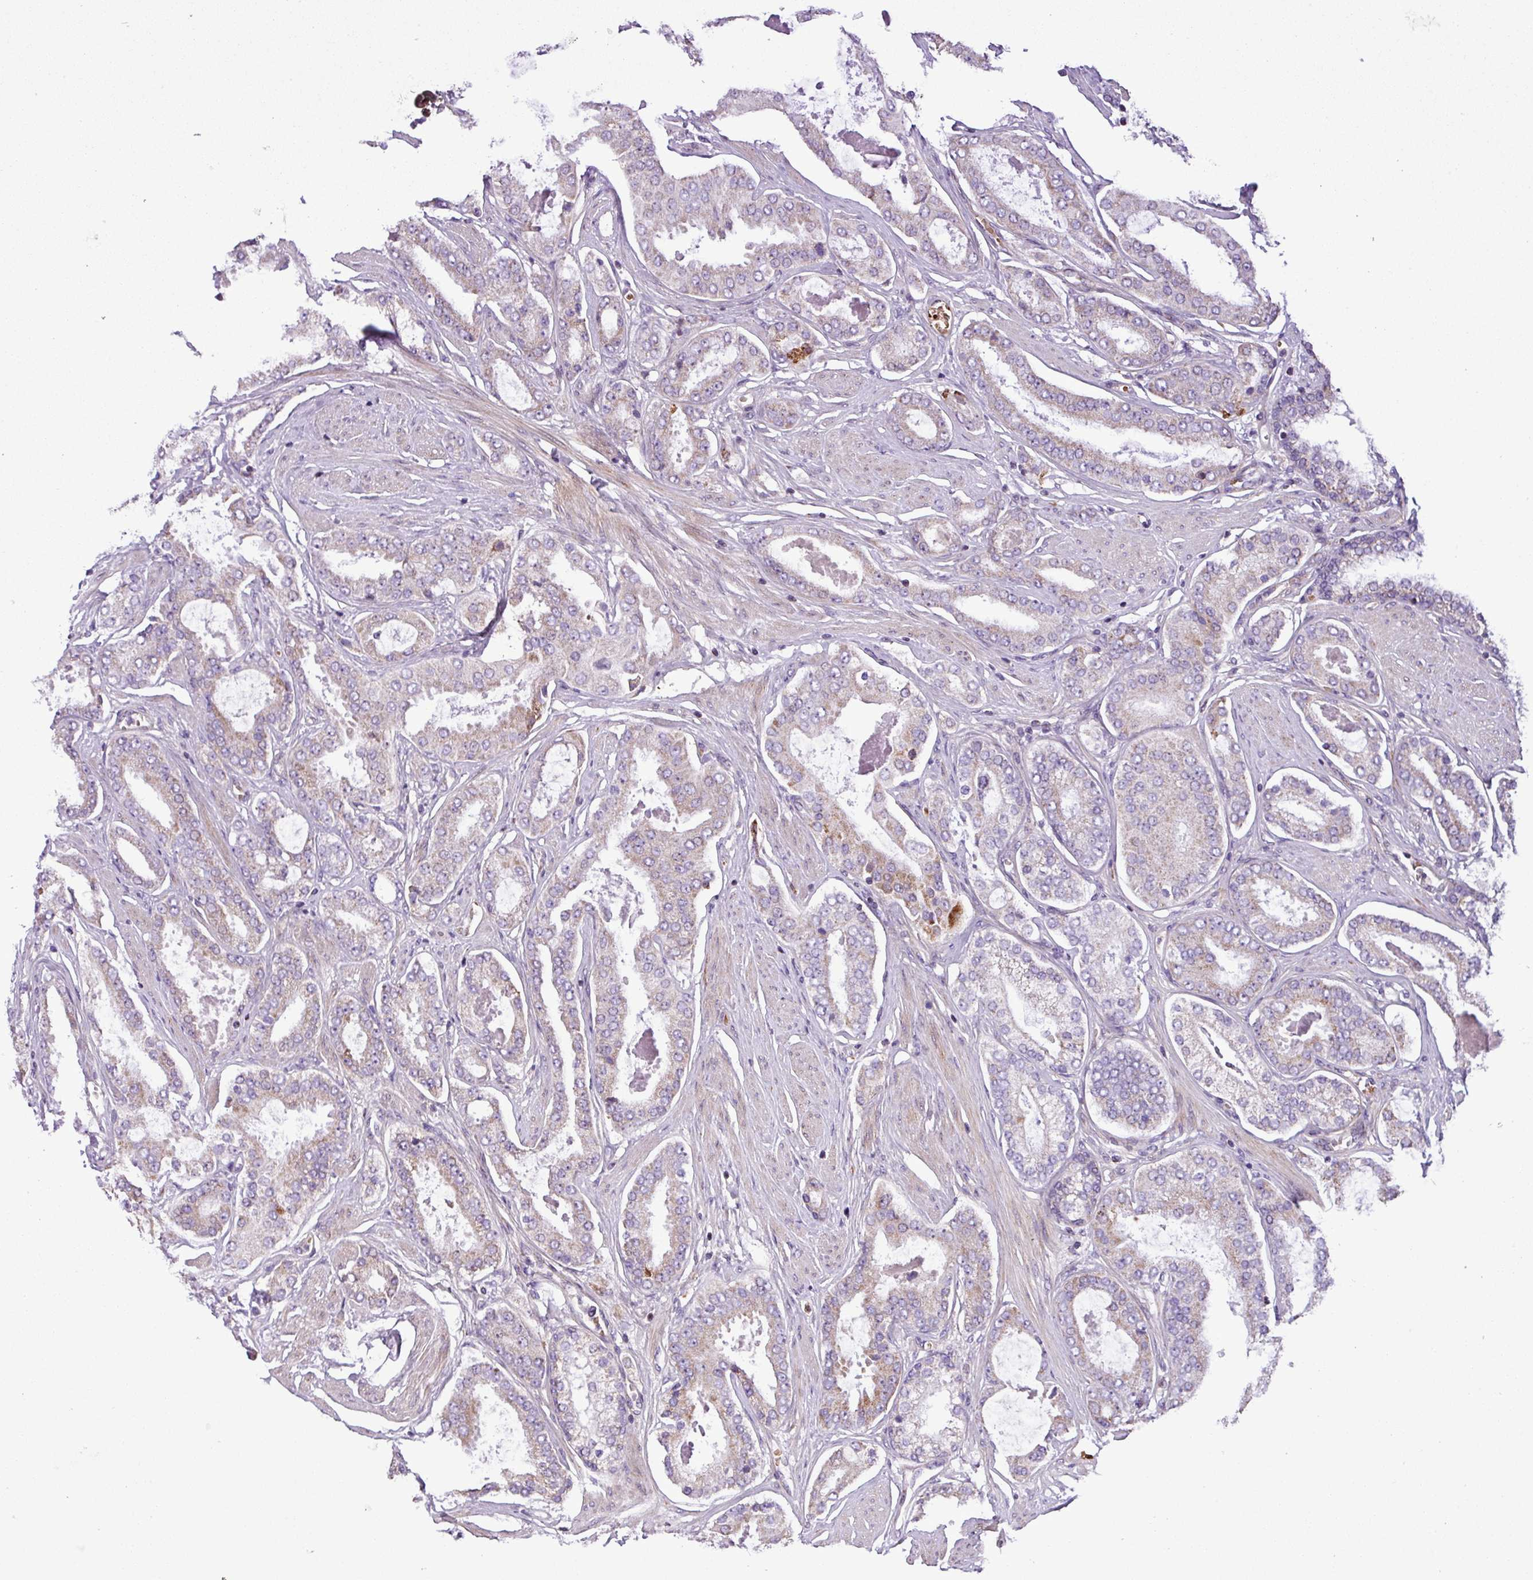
{"staining": {"intensity": "moderate", "quantity": "<25%", "location": "cytoplasmic/membranous"}, "tissue": "prostate cancer", "cell_type": "Tumor cells", "image_type": "cancer", "snomed": [{"axis": "morphology", "description": "Adenocarcinoma, Low grade"}, {"axis": "topography", "description": "Prostate"}], "caption": "There is low levels of moderate cytoplasmic/membranous positivity in tumor cells of prostate cancer, as demonstrated by immunohistochemical staining (brown color).", "gene": "FAM183A", "patient": {"sex": "male", "age": 42}}